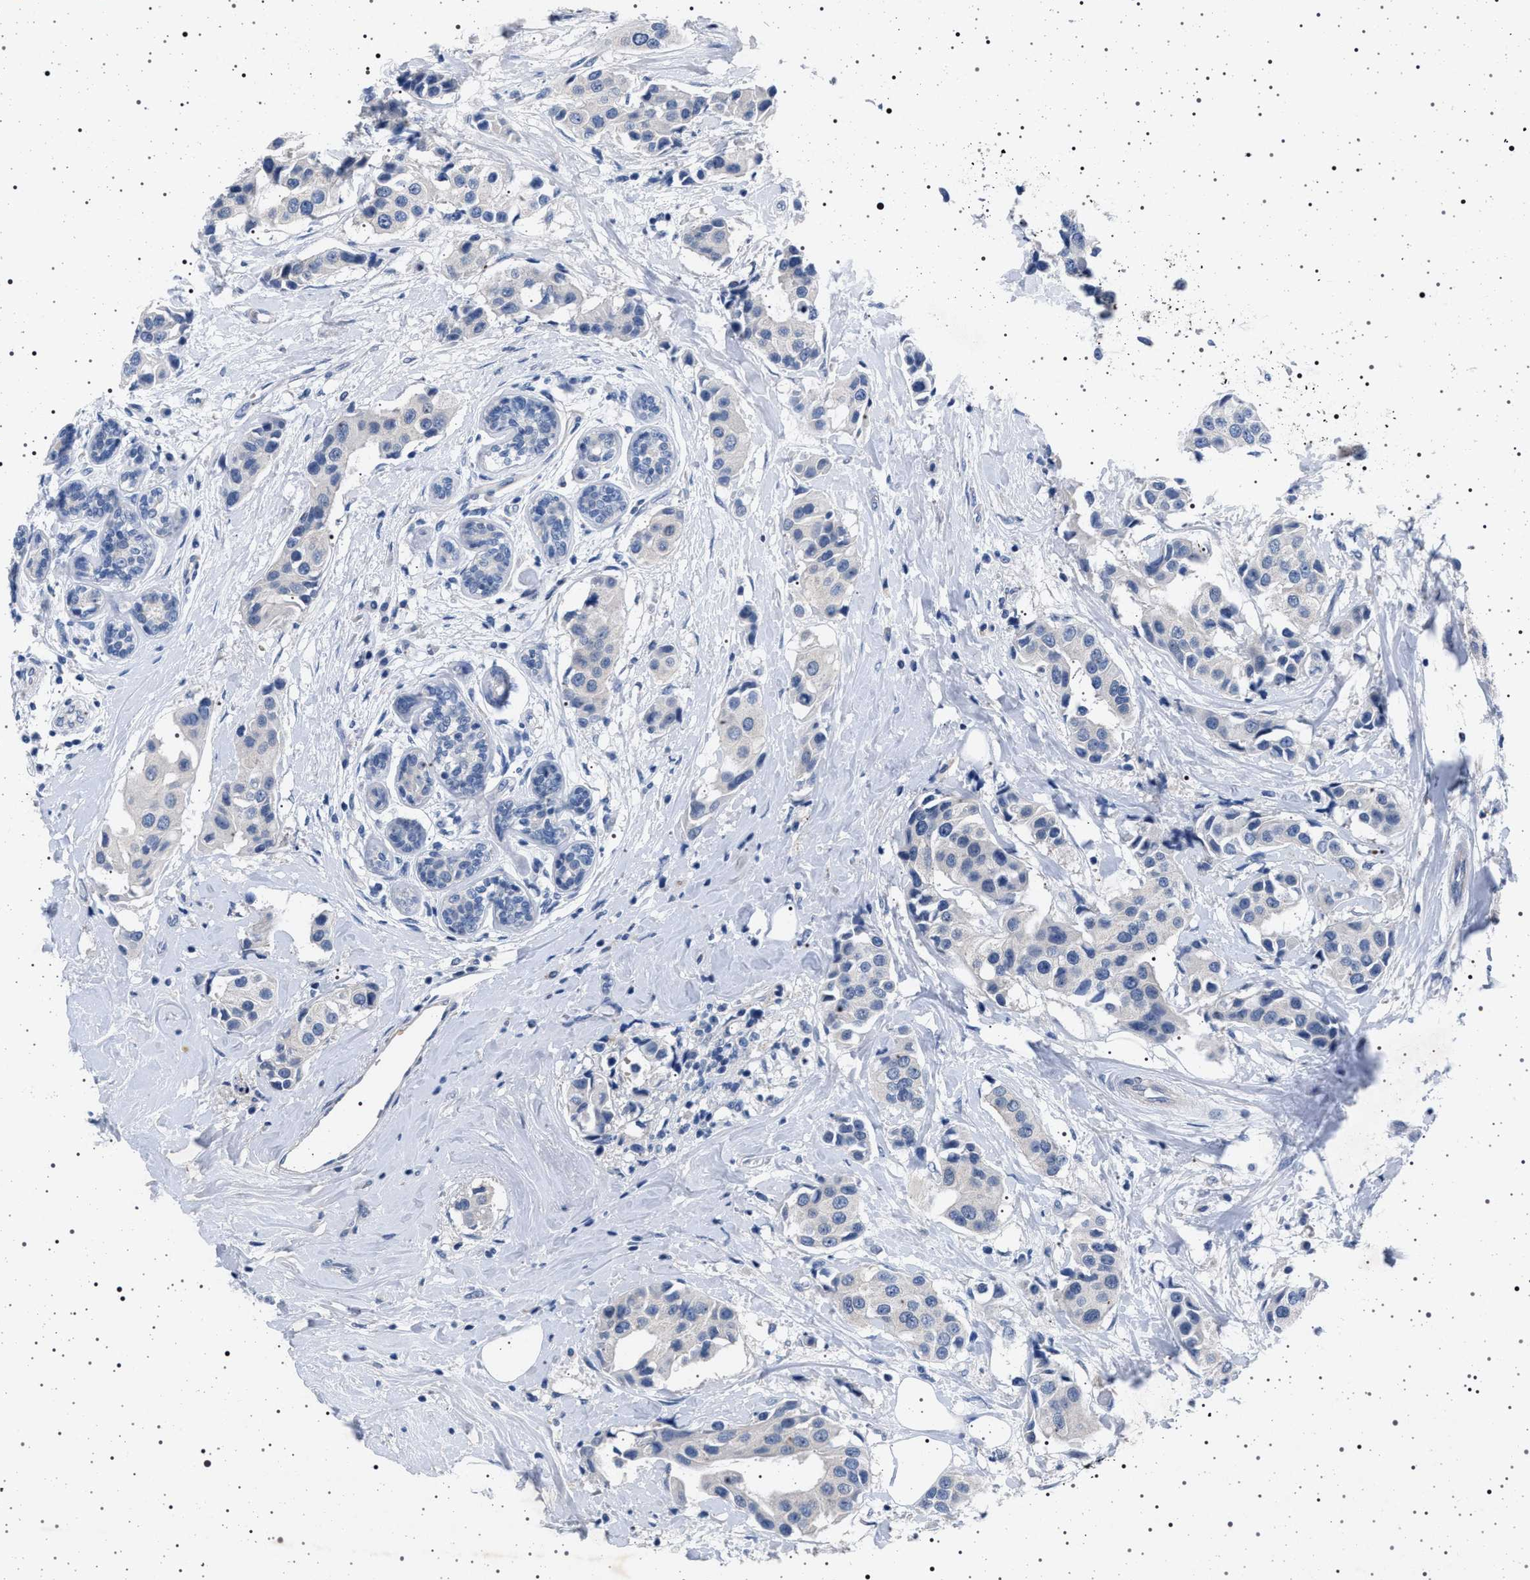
{"staining": {"intensity": "negative", "quantity": "none", "location": "none"}, "tissue": "breast cancer", "cell_type": "Tumor cells", "image_type": "cancer", "snomed": [{"axis": "morphology", "description": "Normal tissue, NOS"}, {"axis": "morphology", "description": "Duct carcinoma"}, {"axis": "topography", "description": "Breast"}], "caption": "Human breast cancer (invasive ductal carcinoma) stained for a protein using IHC reveals no positivity in tumor cells.", "gene": "NAT9", "patient": {"sex": "female", "age": 39}}